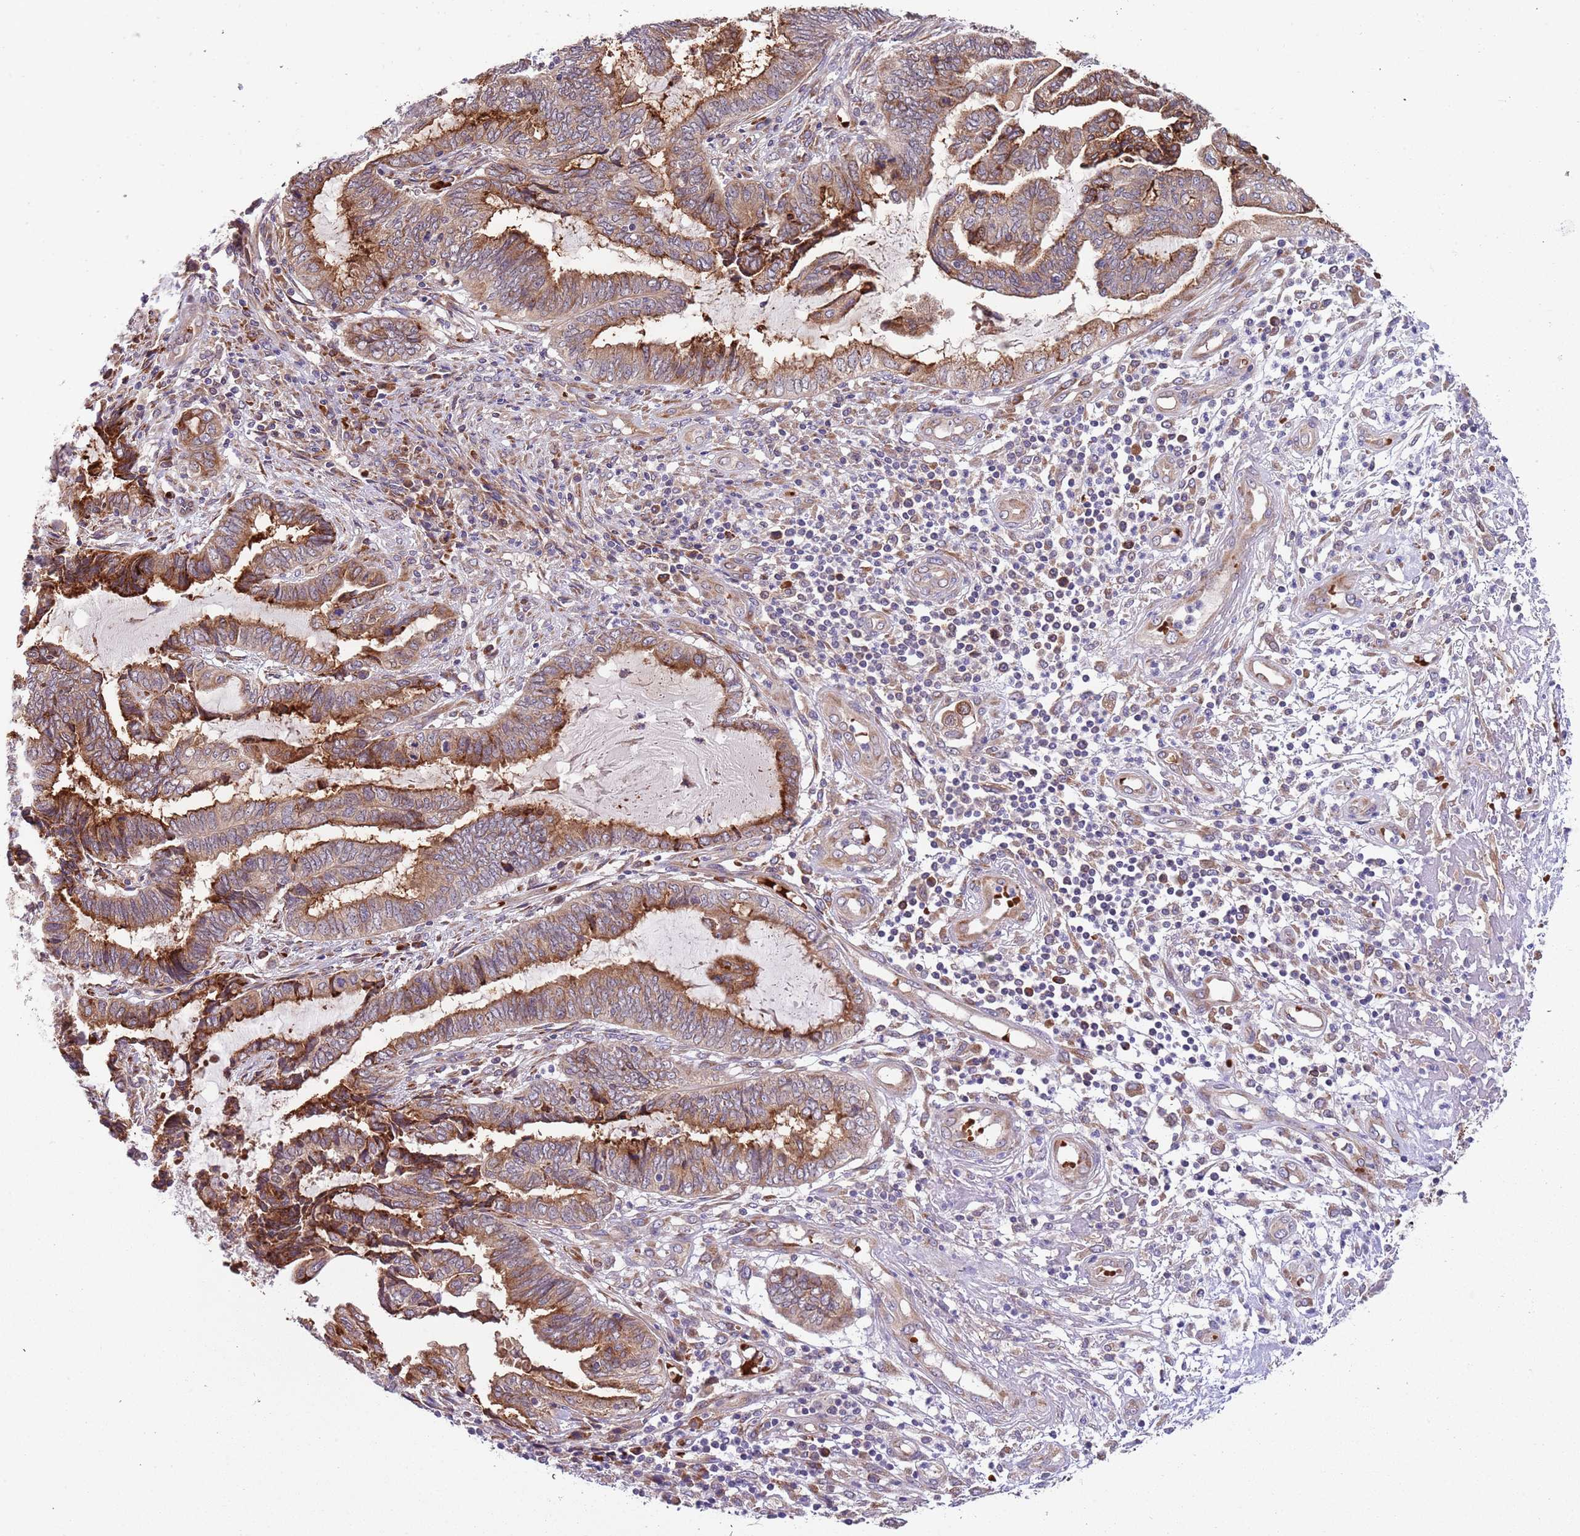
{"staining": {"intensity": "moderate", "quantity": ">75%", "location": "cytoplasmic/membranous"}, "tissue": "endometrial cancer", "cell_type": "Tumor cells", "image_type": "cancer", "snomed": [{"axis": "morphology", "description": "Adenocarcinoma, NOS"}, {"axis": "topography", "description": "Uterus"}, {"axis": "topography", "description": "Endometrium"}], "caption": "Protein staining shows moderate cytoplasmic/membranous staining in about >75% of tumor cells in adenocarcinoma (endometrial).", "gene": "VWCE", "patient": {"sex": "female", "age": 70}}